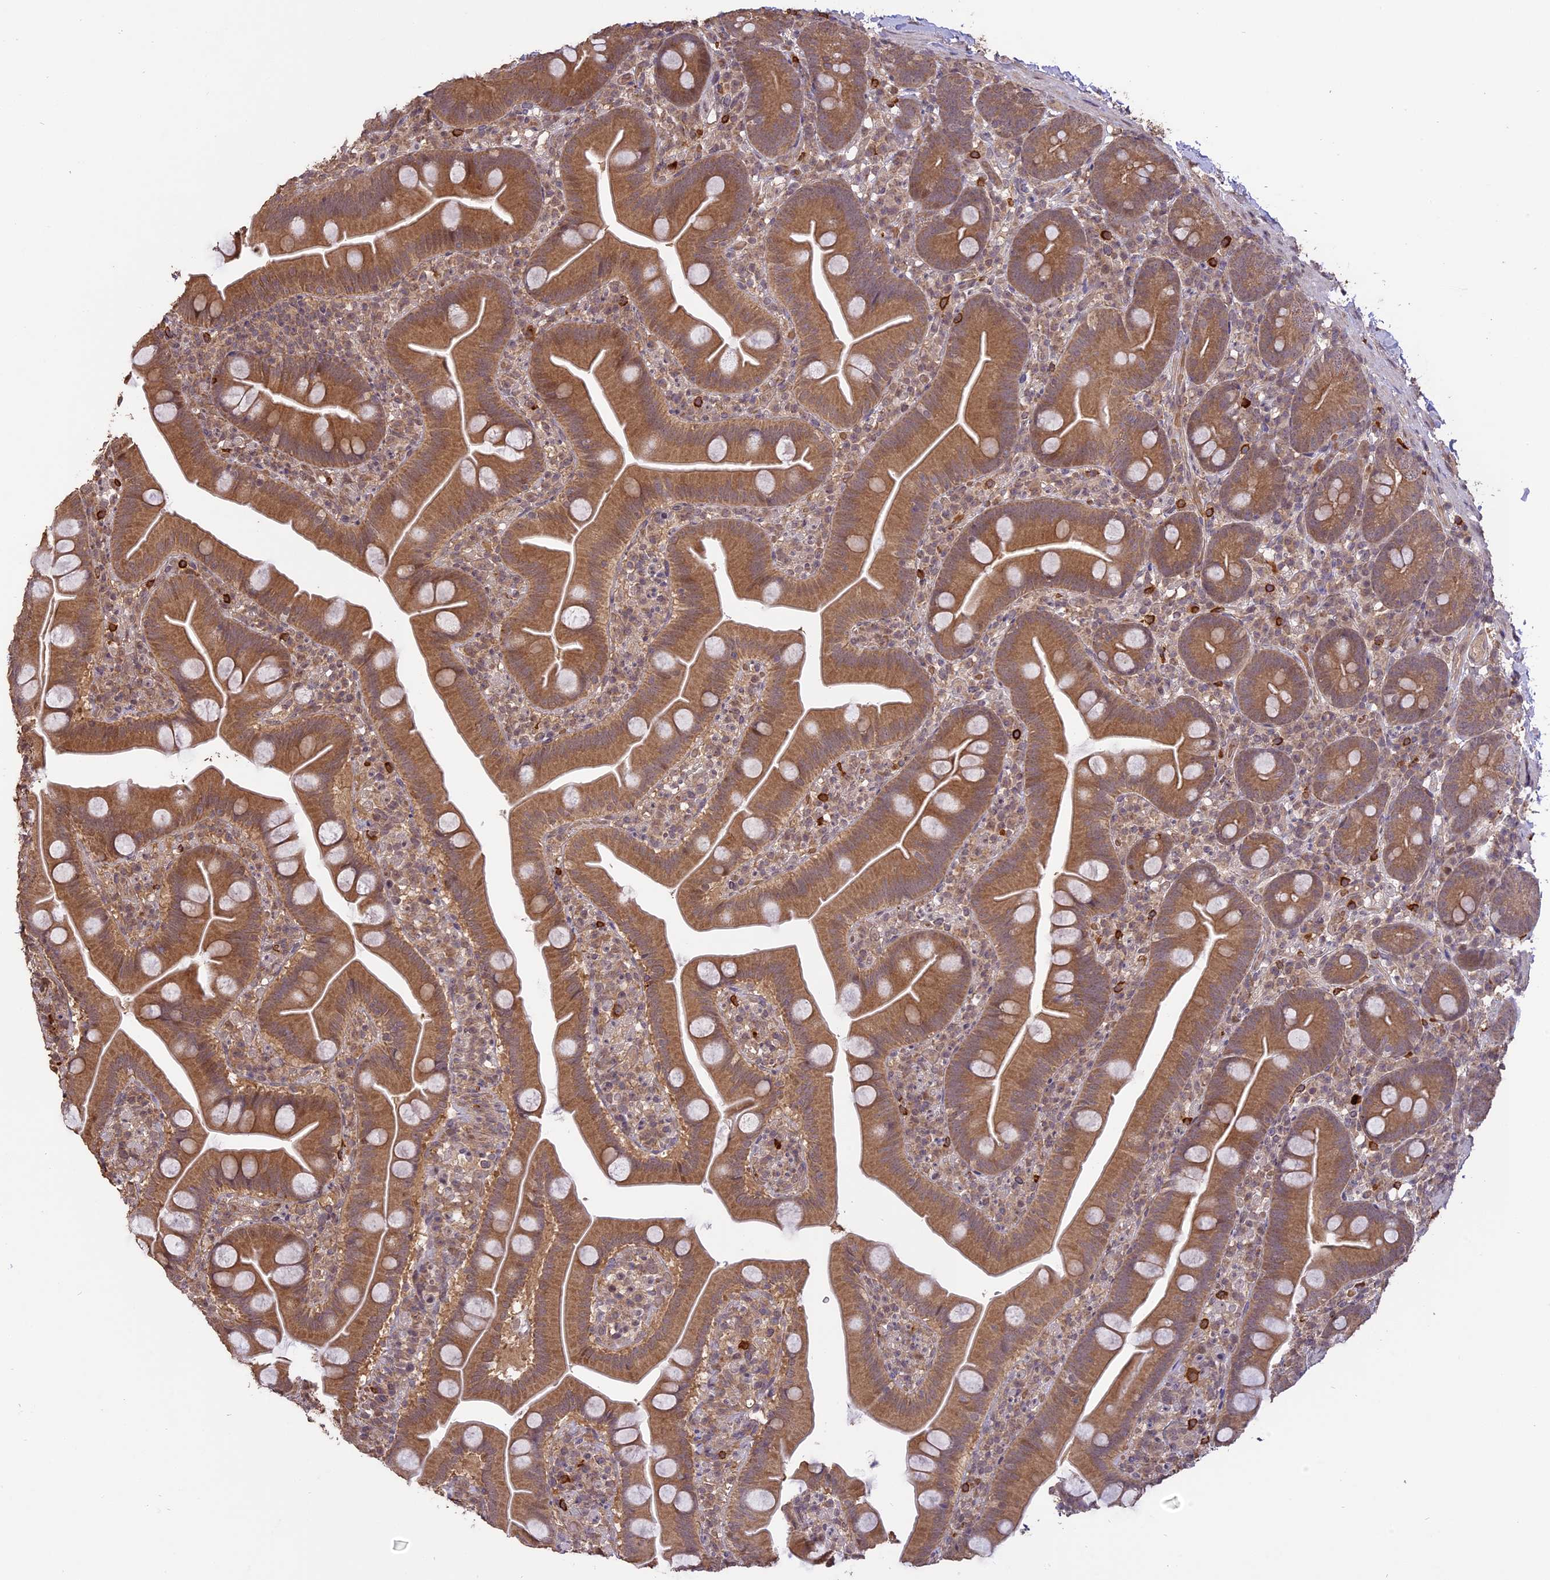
{"staining": {"intensity": "moderate", "quantity": ">75%", "location": "cytoplasmic/membranous"}, "tissue": "small intestine", "cell_type": "Glandular cells", "image_type": "normal", "snomed": [{"axis": "morphology", "description": "Normal tissue, NOS"}, {"axis": "topography", "description": "Small intestine"}], "caption": "Immunohistochemistry (IHC) of normal small intestine exhibits medium levels of moderate cytoplasmic/membranous staining in about >75% of glandular cells. (Stains: DAB (3,3'-diaminobenzidine) in brown, nuclei in blue, Microscopy: brightfield microscopy at high magnification).", "gene": "TIGD7", "patient": {"sex": "female", "age": 68}}